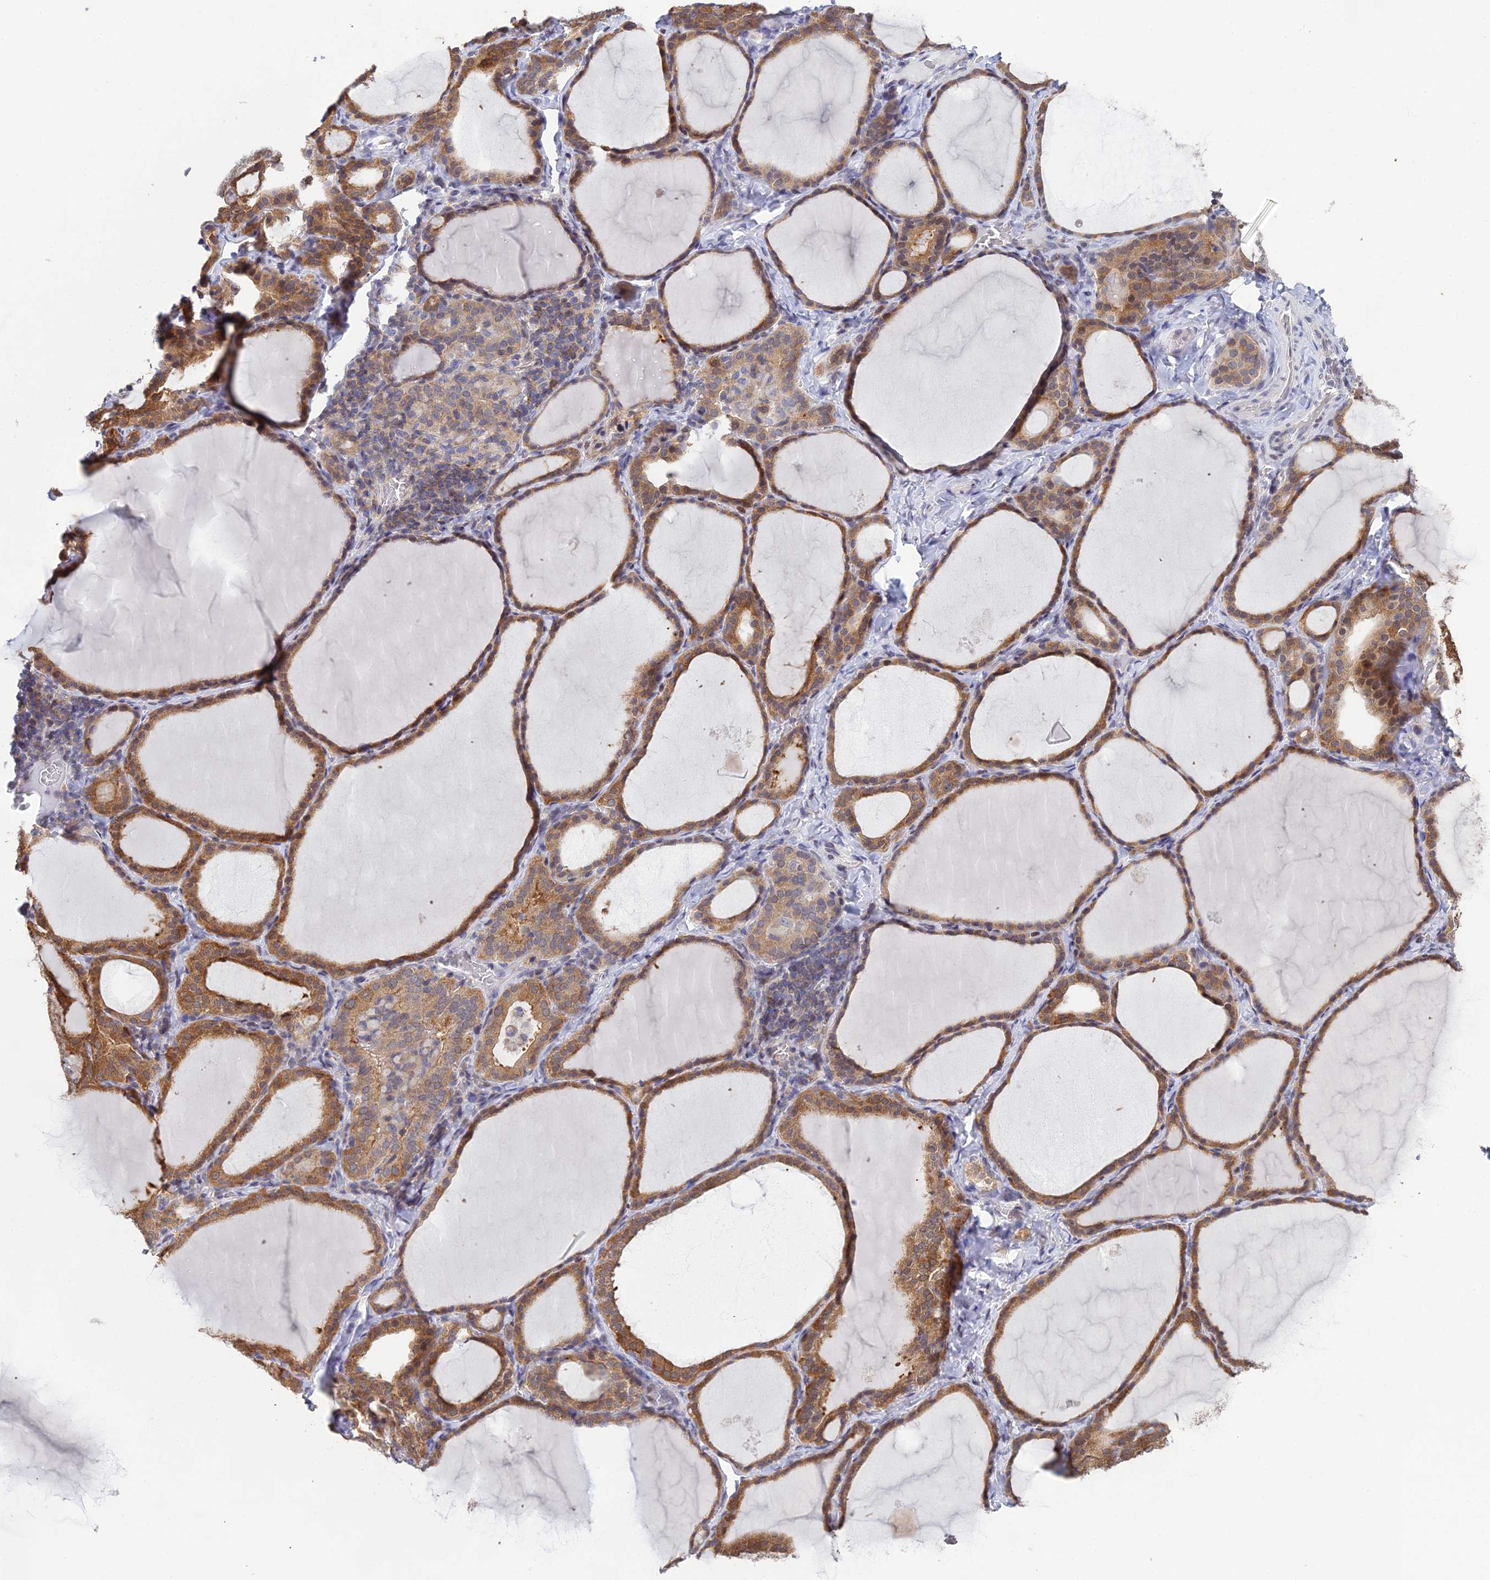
{"staining": {"intensity": "moderate", "quantity": ">75%", "location": "cytoplasmic/membranous,nuclear"}, "tissue": "thyroid gland", "cell_type": "Glandular cells", "image_type": "normal", "snomed": [{"axis": "morphology", "description": "Normal tissue, NOS"}, {"axis": "topography", "description": "Thyroid gland"}], "caption": "This is an image of immunohistochemistry (IHC) staining of unremarkable thyroid gland, which shows moderate staining in the cytoplasmic/membranous,nuclear of glandular cells.", "gene": "ELOA2", "patient": {"sex": "female", "age": 39}}